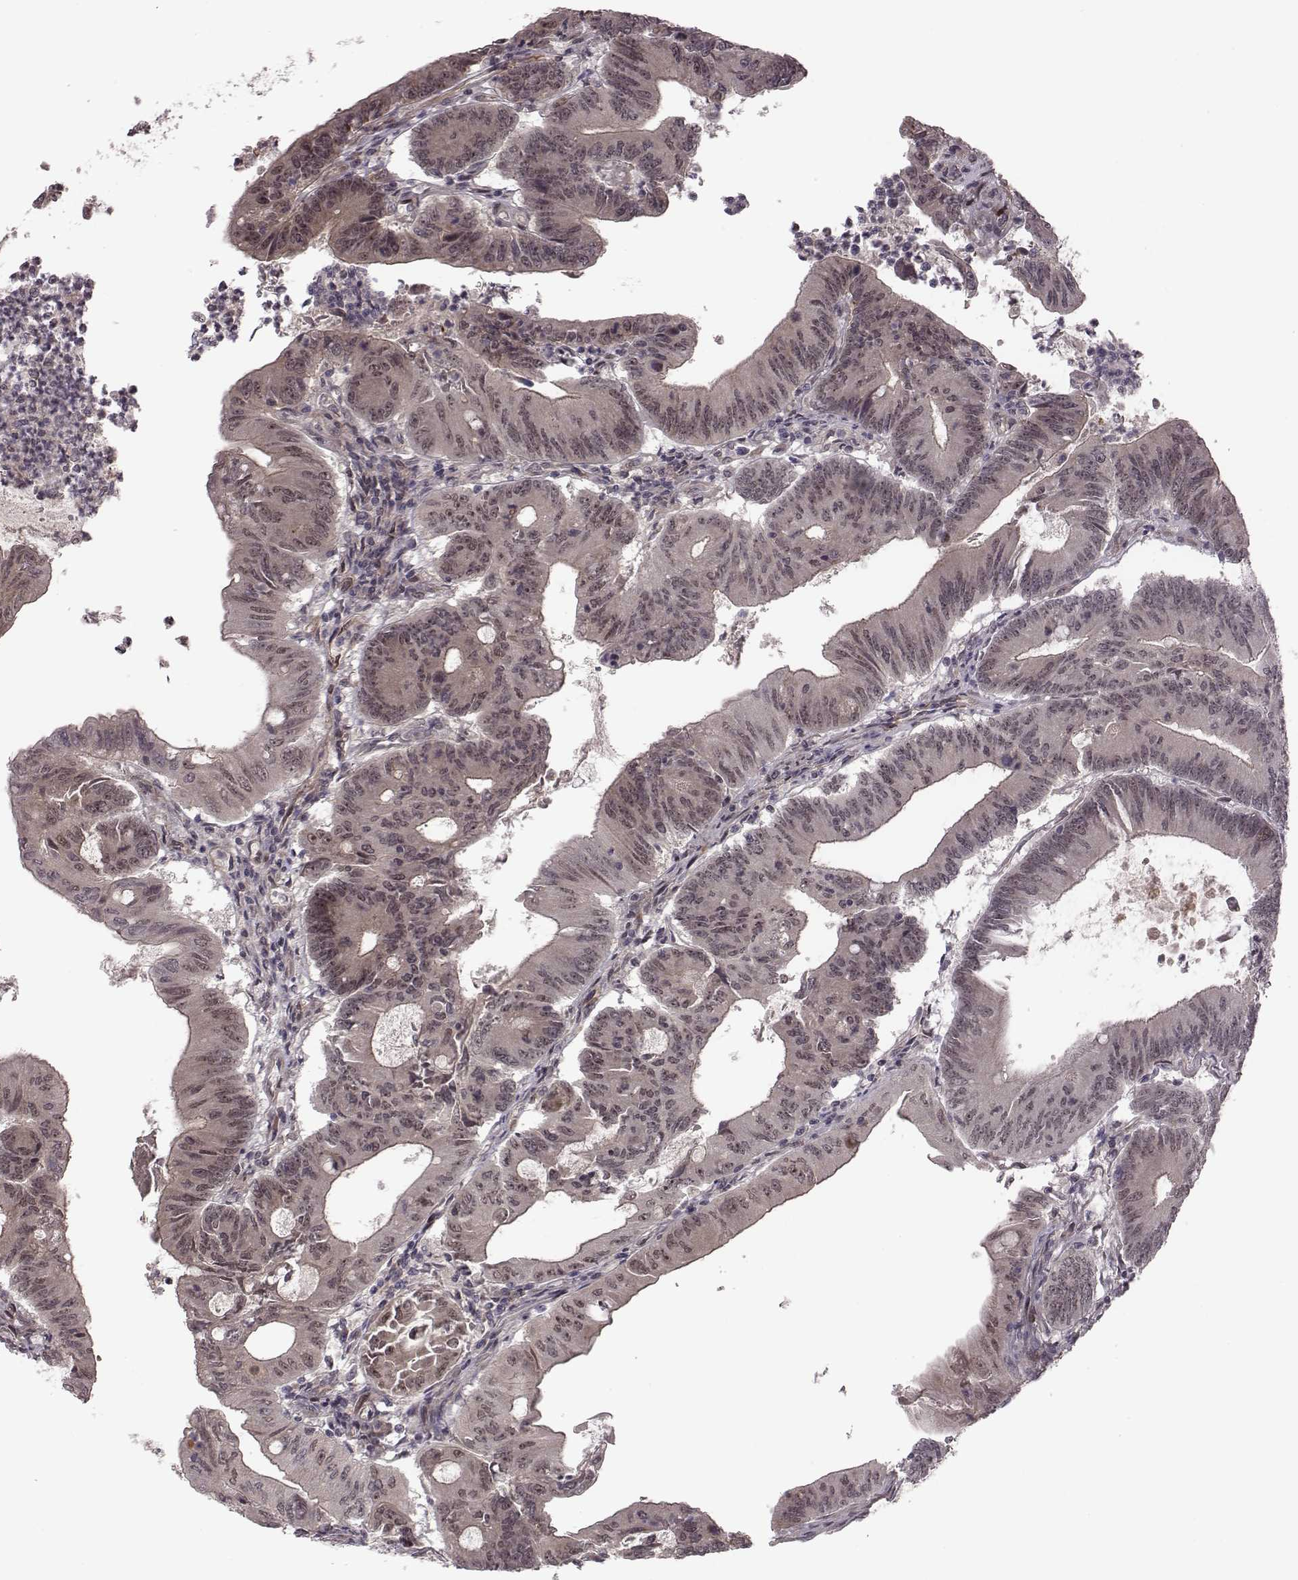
{"staining": {"intensity": "weak", "quantity": "25%-75%", "location": "nuclear"}, "tissue": "colorectal cancer", "cell_type": "Tumor cells", "image_type": "cancer", "snomed": [{"axis": "morphology", "description": "Adenocarcinoma, NOS"}, {"axis": "topography", "description": "Colon"}], "caption": "DAB immunohistochemical staining of adenocarcinoma (colorectal) demonstrates weak nuclear protein expression in about 25%-75% of tumor cells. (Brightfield microscopy of DAB IHC at high magnification).", "gene": "RPL3", "patient": {"sex": "female", "age": 70}}